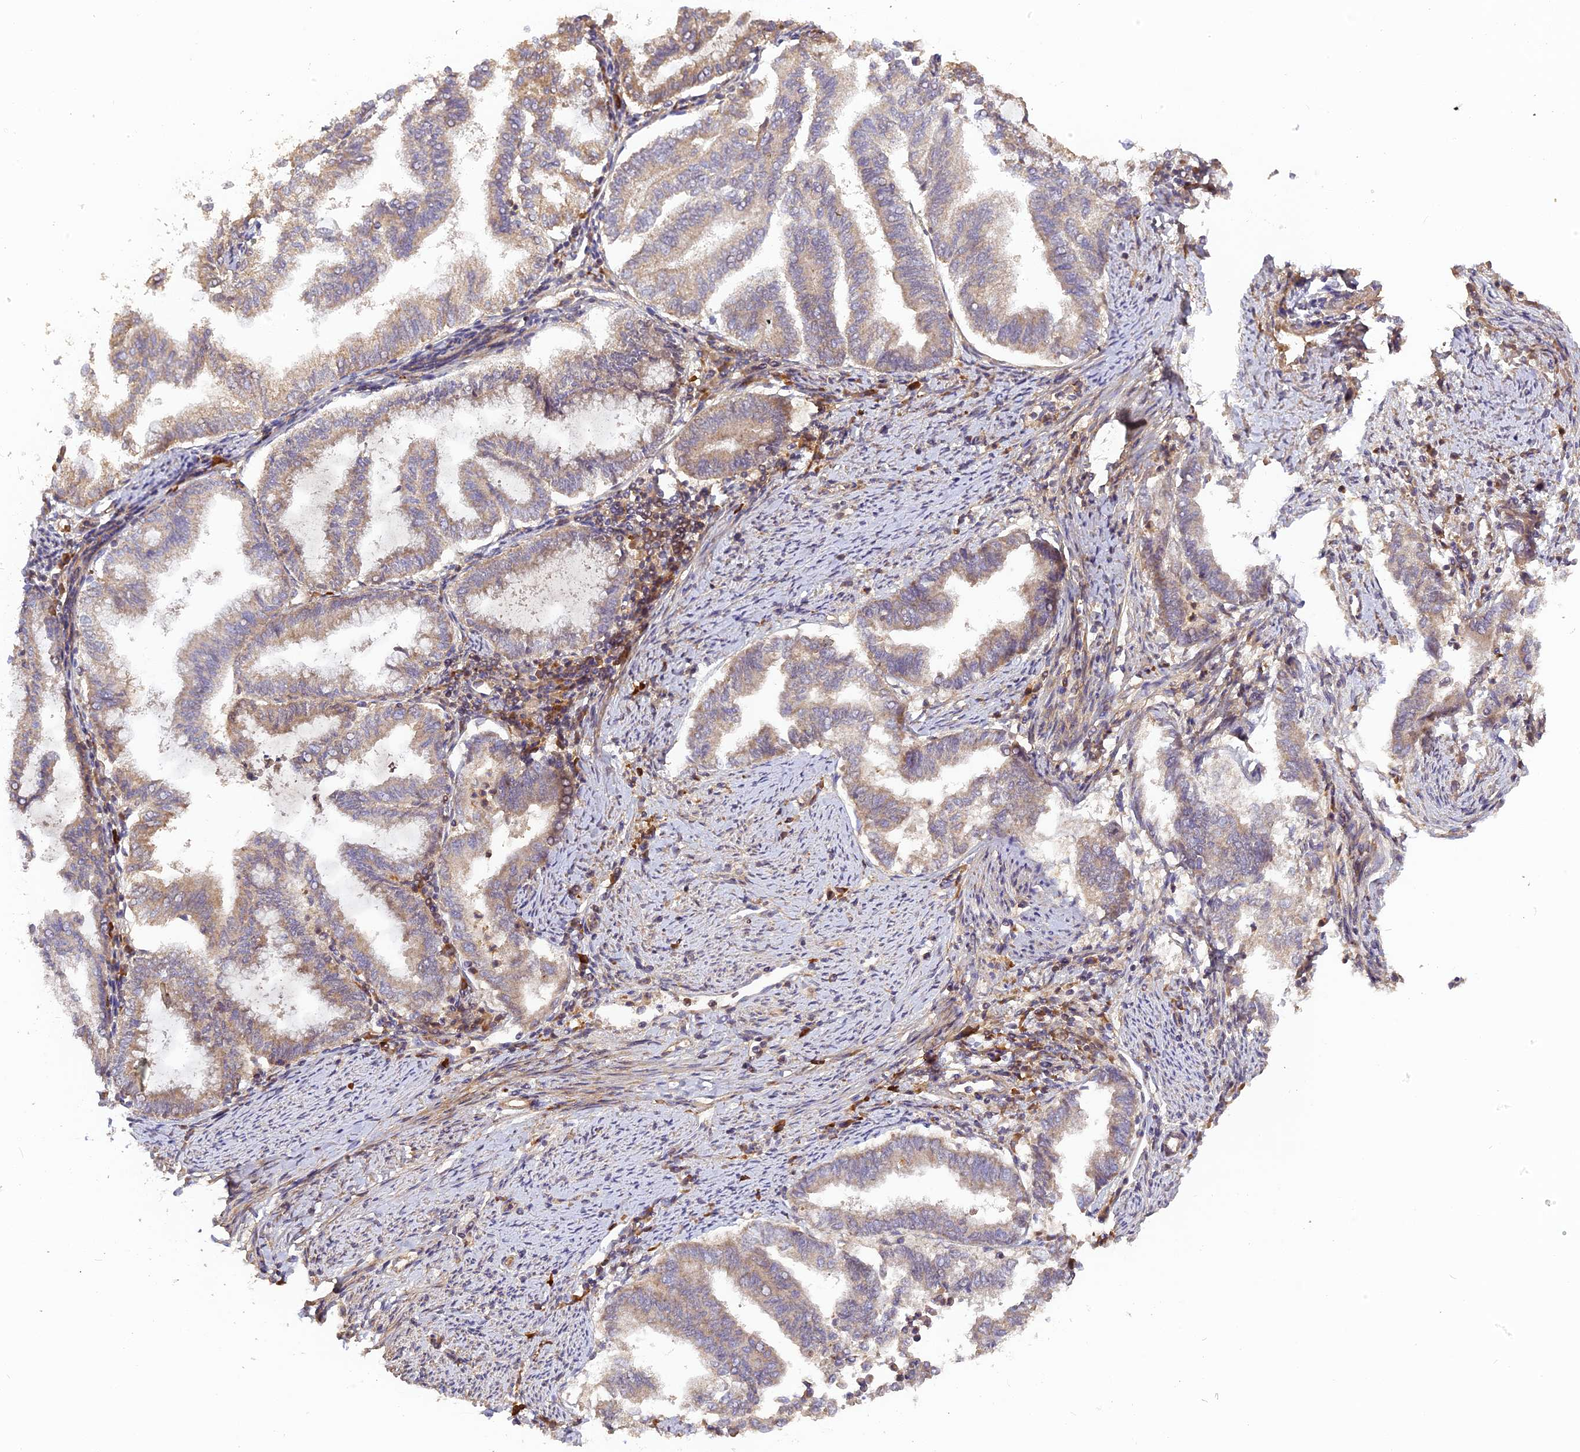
{"staining": {"intensity": "weak", "quantity": "25%-75%", "location": "cytoplasmic/membranous"}, "tissue": "endometrial cancer", "cell_type": "Tumor cells", "image_type": "cancer", "snomed": [{"axis": "morphology", "description": "Adenocarcinoma, NOS"}, {"axis": "topography", "description": "Endometrium"}], "caption": "Immunohistochemistry (IHC) staining of endometrial cancer (adenocarcinoma), which shows low levels of weak cytoplasmic/membranous staining in about 25%-75% of tumor cells indicating weak cytoplasmic/membranous protein positivity. The staining was performed using DAB (brown) for protein detection and nuclei were counterstained in hematoxylin (blue).", "gene": "RPIA", "patient": {"sex": "female", "age": 79}}